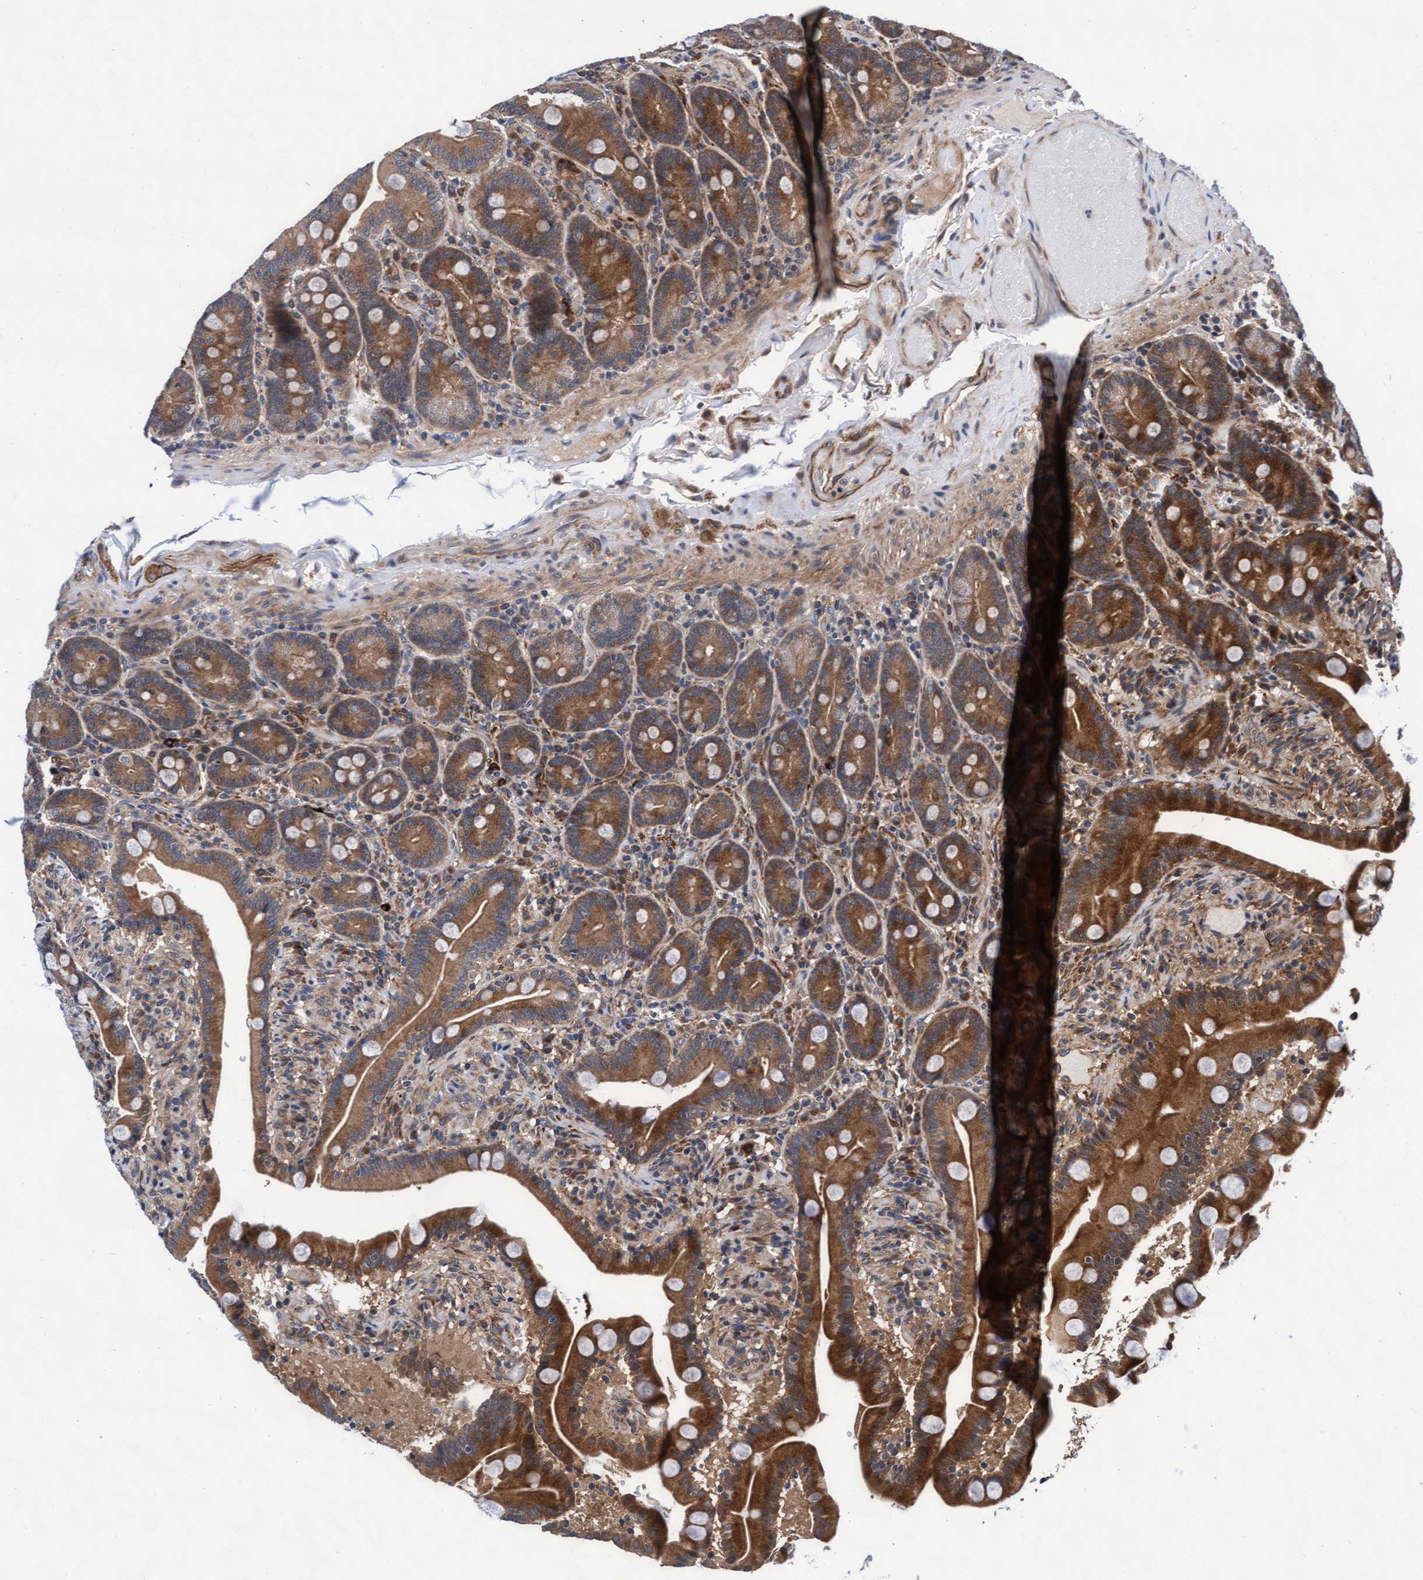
{"staining": {"intensity": "moderate", "quantity": ">75%", "location": "cytoplasmic/membranous"}, "tissue": "duodenum", "cell_type": "Glandular cells", "image_type": "normal", "snomed": [{"axis": "morphology", "description": "Normal tissue, NOS"}, {"axis": "topography", "description": "Duodenum"}], "caption": "A medium amount of moderate cytoplasmic/membranous staining is identified in about >75% of glandular cells in benign duodenum.", "gene": "EFCAB13", "patient": {"sex": "male", "age": 54}}